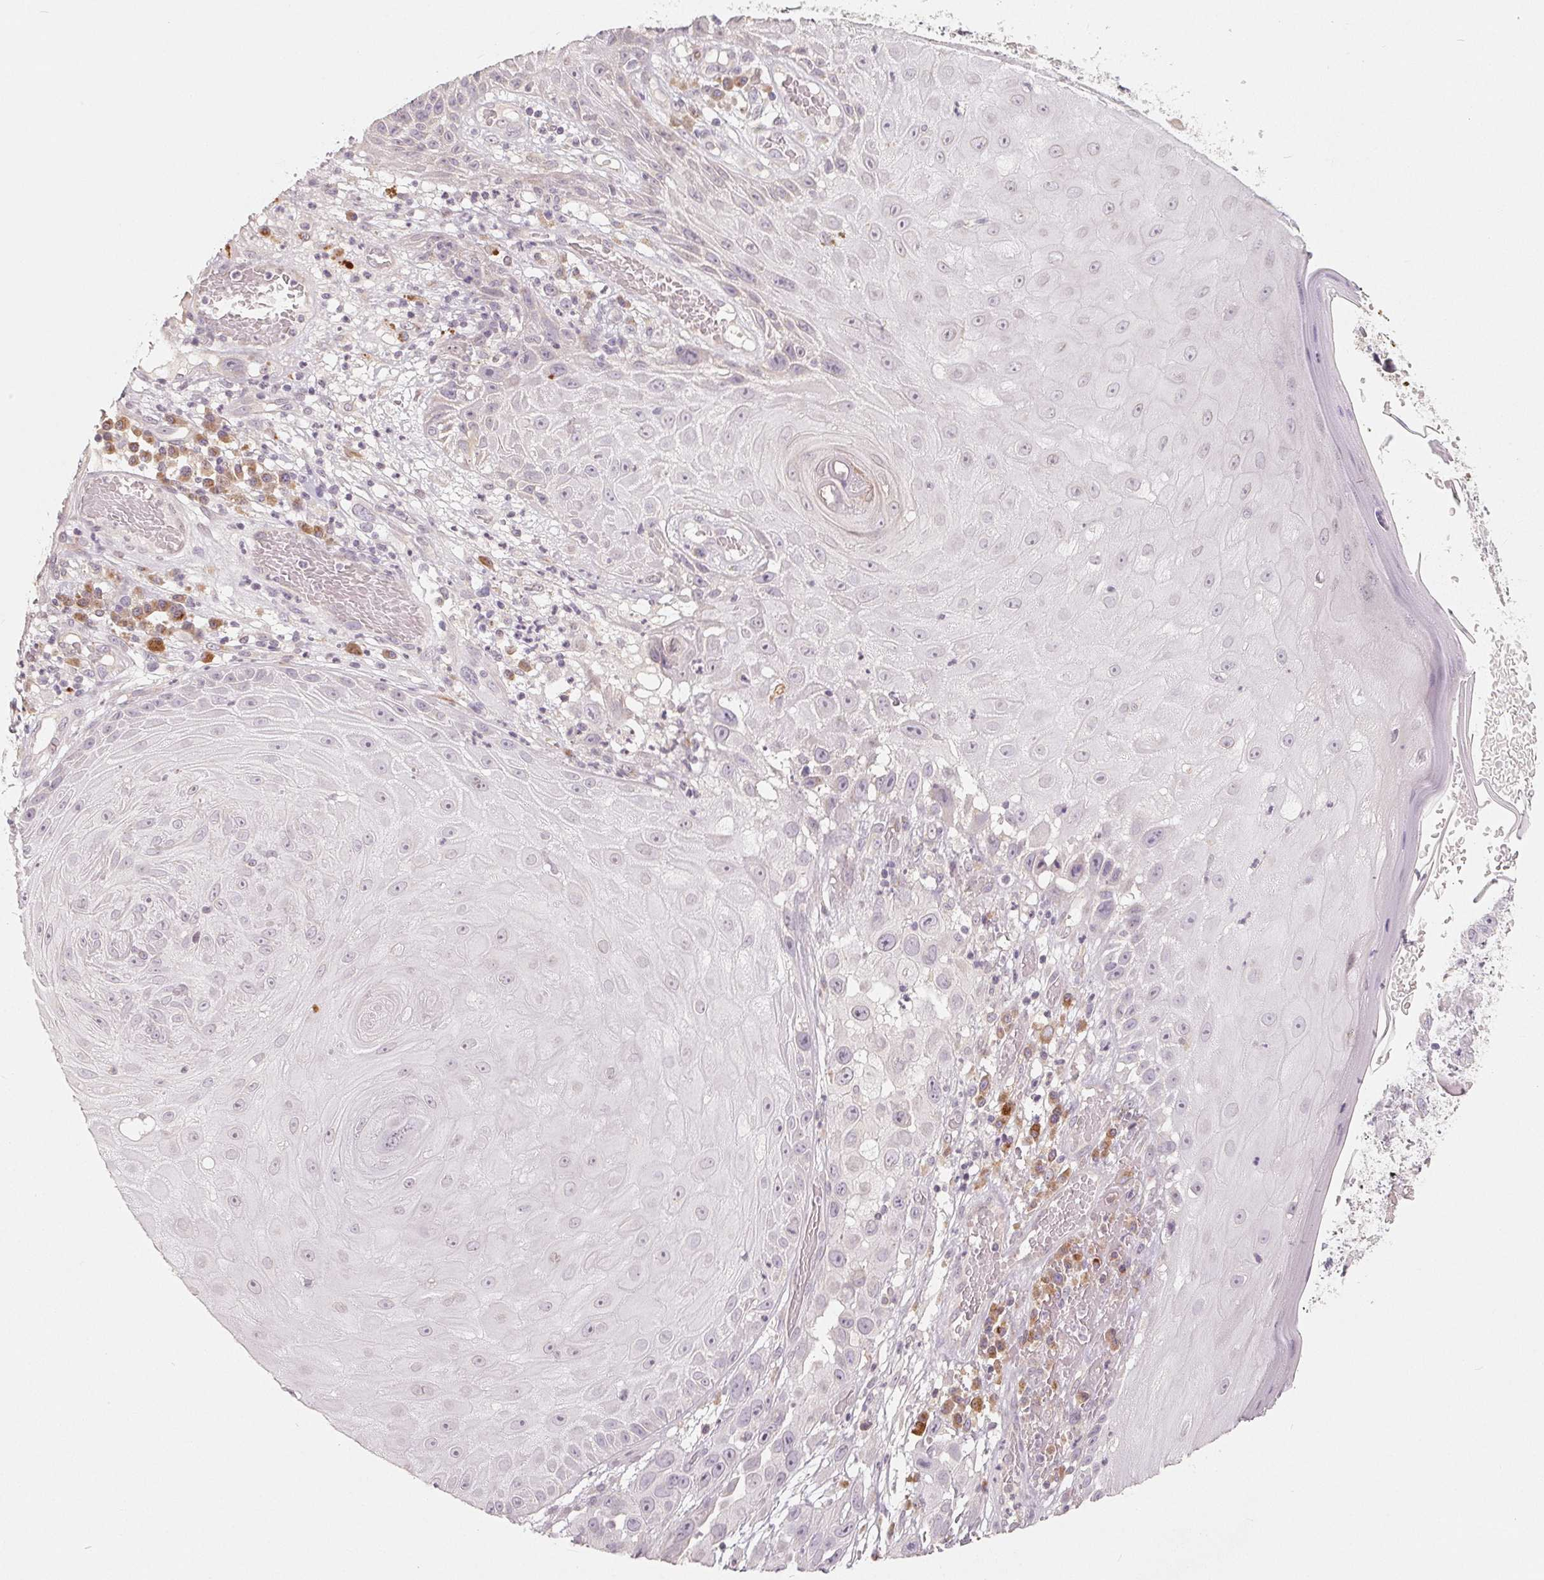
{"staining": {"intensity": "negative", "quantity": "none", "location": "none"}, "tissue": "skin cancer", "cell_type": "Tumor cells", "image_type": "cancer", "snomed": [{"axis": "morphology", "description": "Squamous cell carcinoma, NOS"}, {"axis": "topography", "description": "Skin"}], "caption": "An IHC image of skin cancer is shown. There is no staining in tumor cells of skin cancer.", "gene": "TMSB15B", "patient": {"sex": "male", "age": 81}}